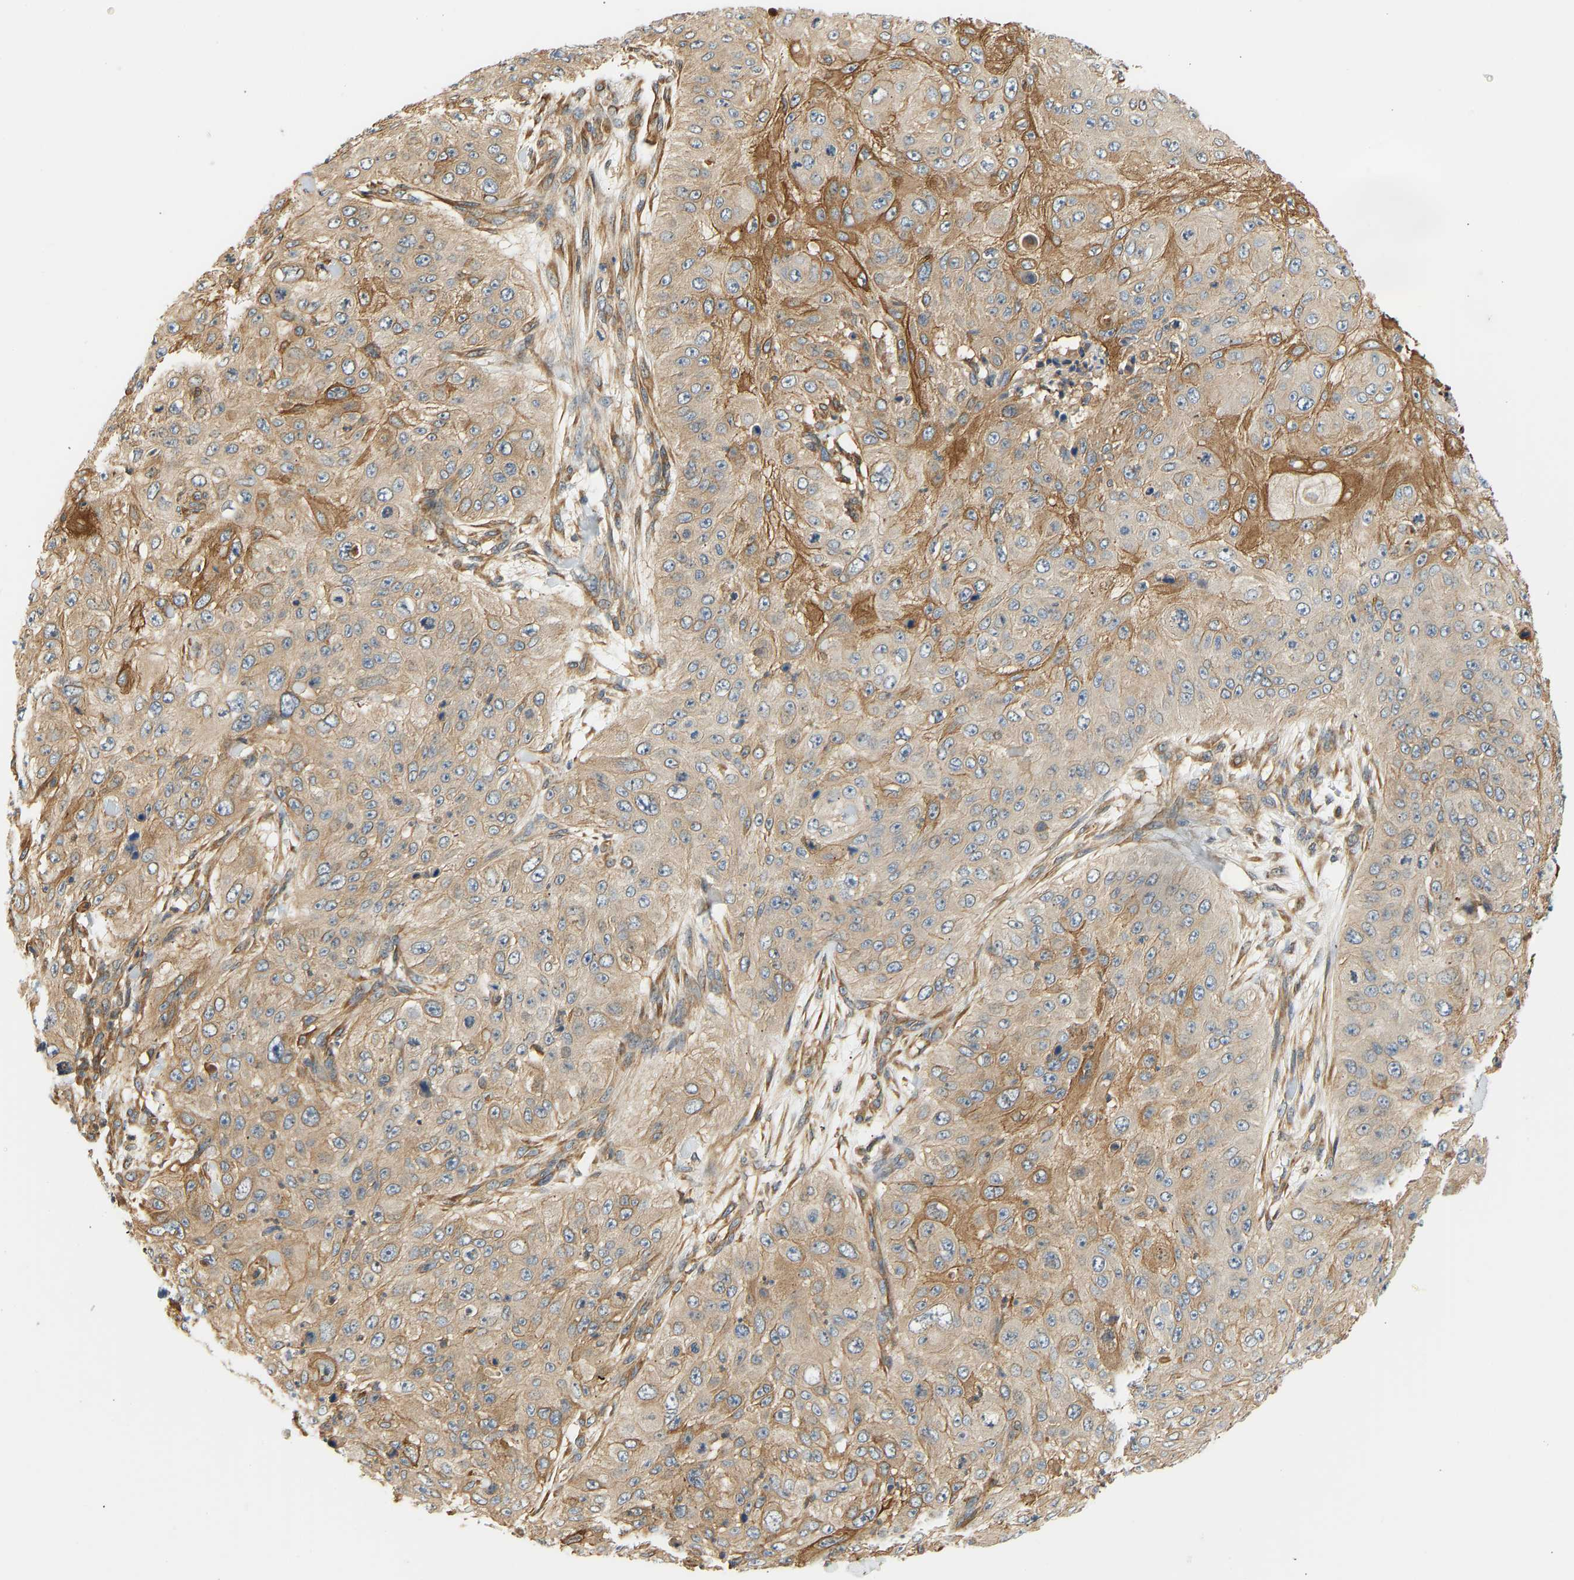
{"staining": {"intensity": "moderate", "quantity": "<25%", "location": "cytoplasmic/membranous"}, "tissue": "skin cancer", "cell_type": "Tumor cells", "image_type": "cancer", "snomed": [{"axis": "morphology", "description": "Squamous cell carcinoma, NOS"}, {"axis": "topography", "description": "Skin"}], "caption": "This image reveals squamous cell carcinoma (skin) stained with immunohistochemistry (IHC) to label a protein in brown. The cytoplasmic/membranous of tumor cells show moderate positivity for the protein. Nuclei are counter-stained blue.", "gene": "CEP57", "patient": {"sex": "female", "age": 80}}